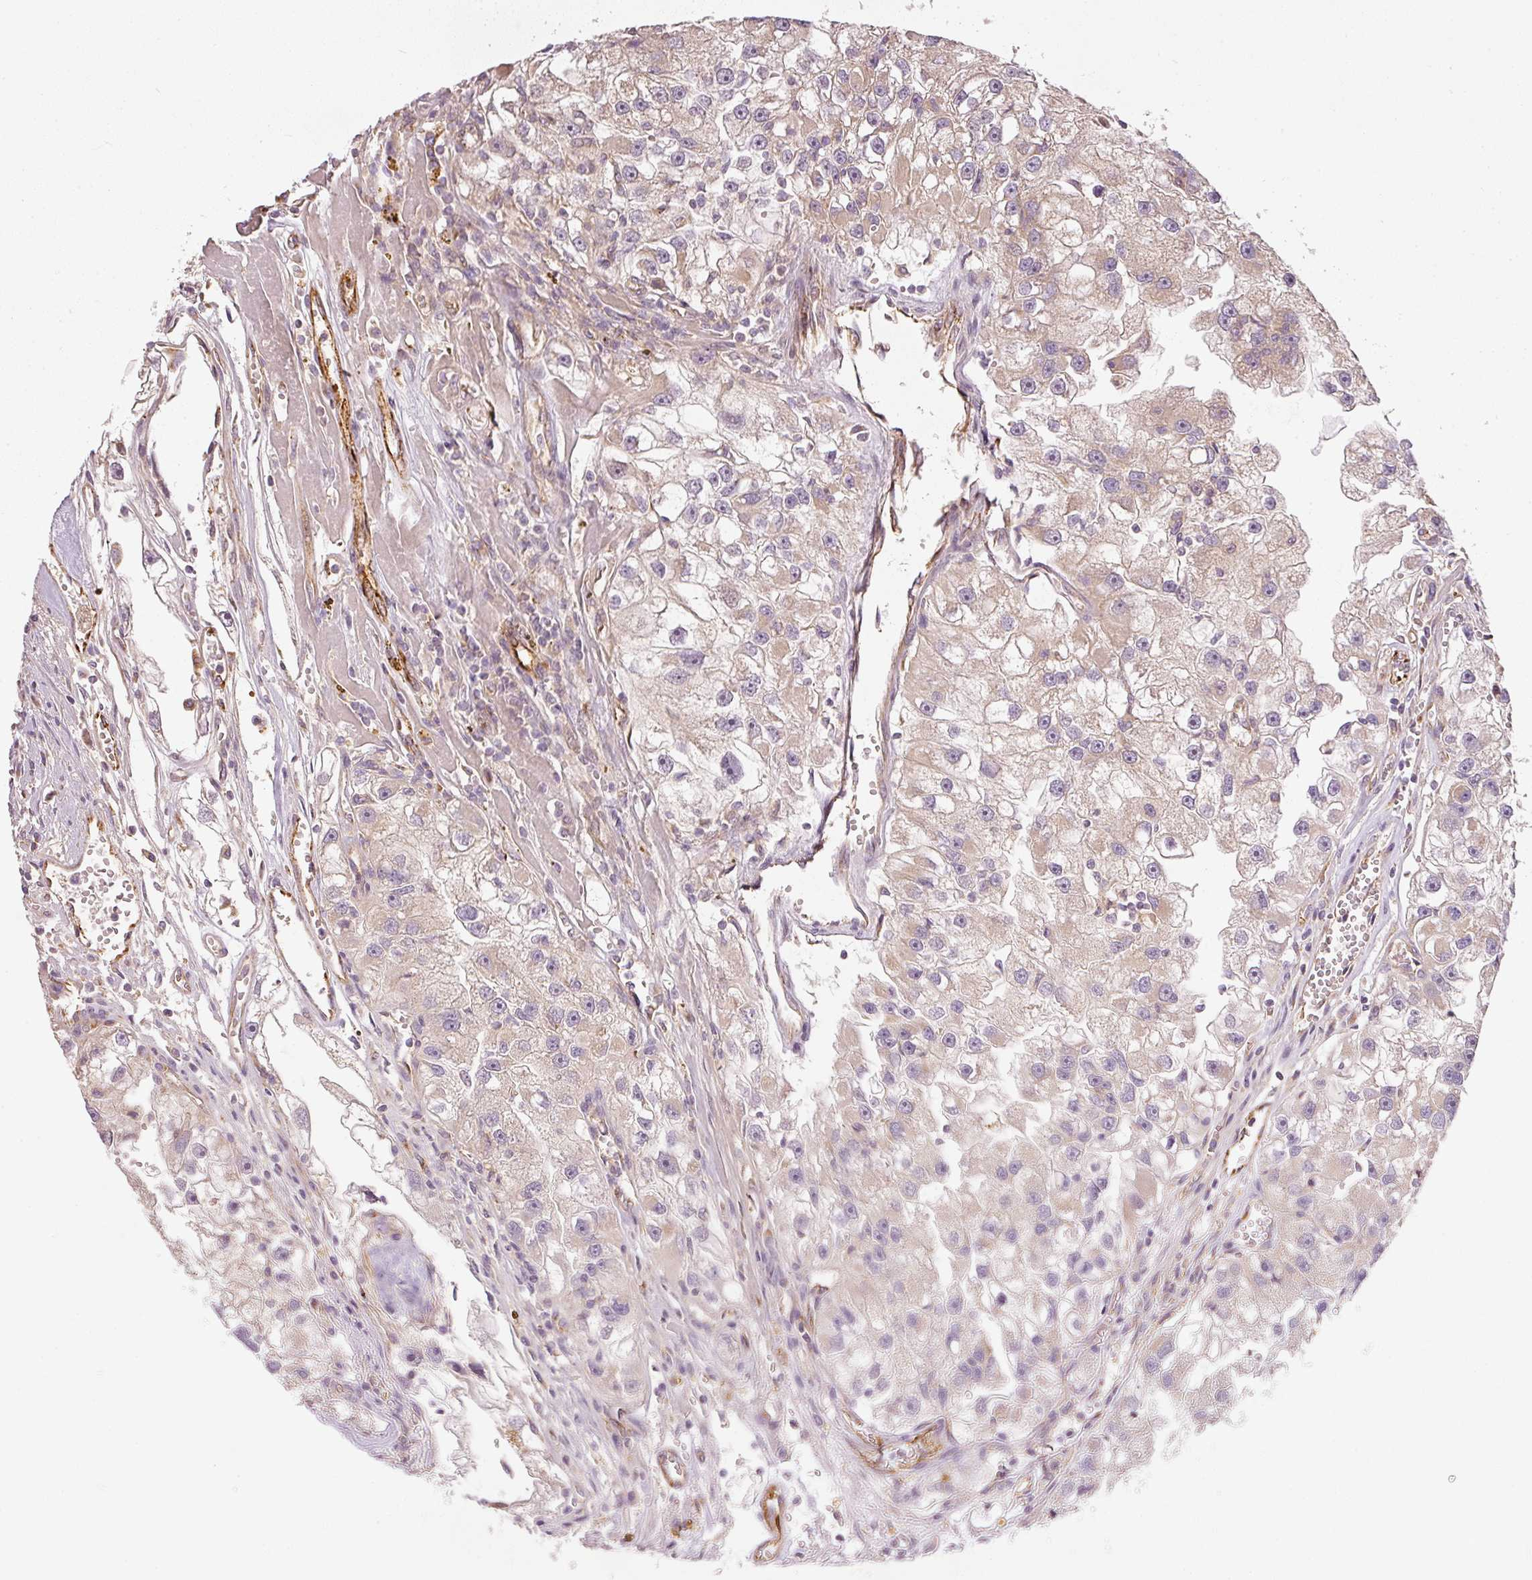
{"staining": {"intensity": "weak", "quantity": "25%-75%", "location": "cytoplasmic/membranous"}, "tissue": "renal cancer", "cell_type": "Tumor cells", "image_type": "cancer", "snomed": [{"axis": "morphology", "description": "Adenocarcinoma, NOS"}, {"axis": "topography", "description": "Kidney"}], "caption": "Immunohistochemical staining of human renal cancer displays low levels of weak cytoplasmic/membranous protein positivity in approximately 25%-75% of tumor cells.", "gene": "MTHFD1L", "patient": {"sex": "male", "age": 63}}